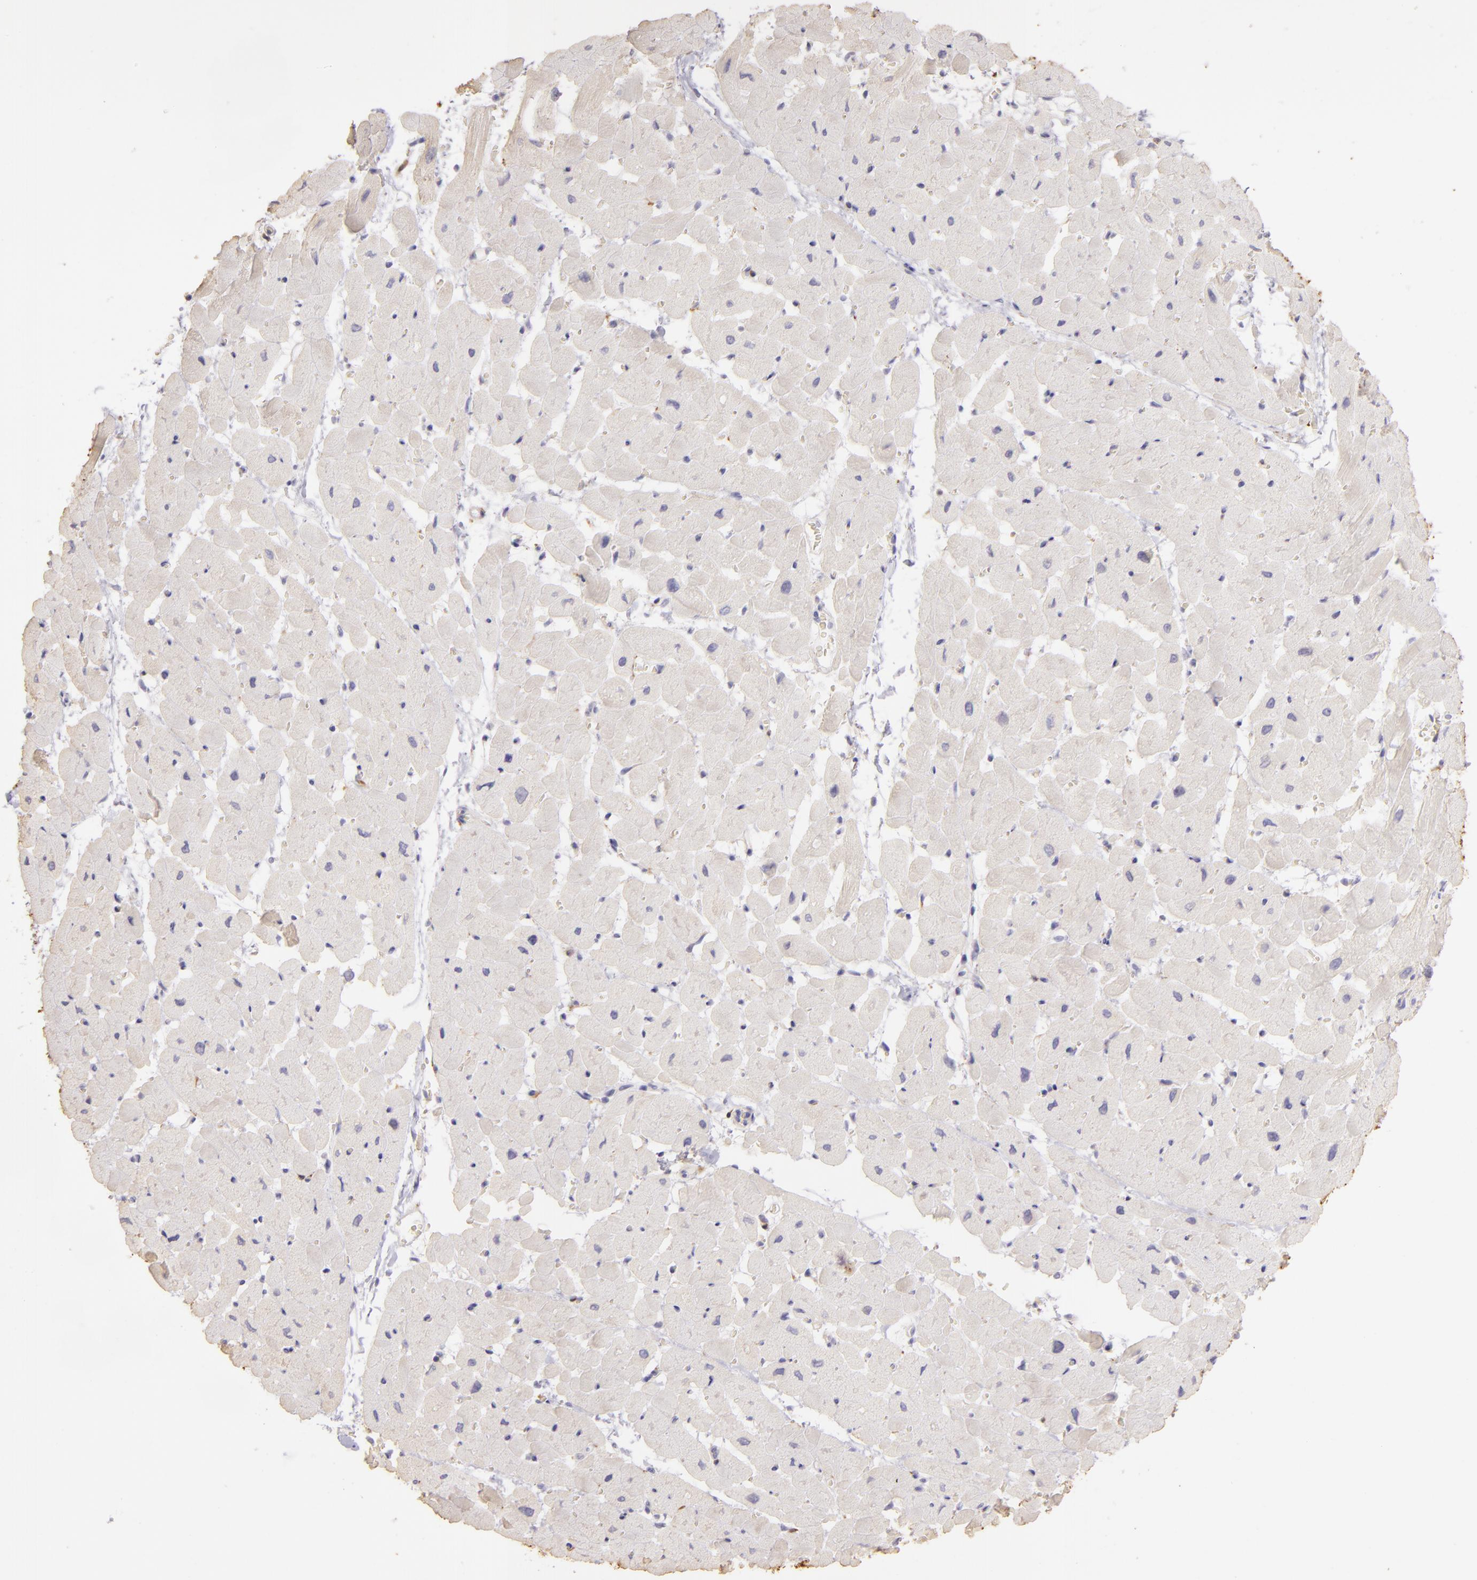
{"staining": {"intensity": "negative", "quantity": "none", "location": "none"}, "tissue": "heart muscle", "cell_type": "Cardiomyocytes", "image_type": "normal", "snomed": [{"axis": "morphology", "description": "Normal tissue, NOS"}, {"axis": "topography", "description": "Heart"}], "caption": "Heart muscle was stained to show a protein in brown. There is no significant positivity in cardiomyocytes. (DAB immunohistochemistry (IHC), high magnification).", "gene": "ZC3H7B", "patient": {"sex": "male", "age": 45}}